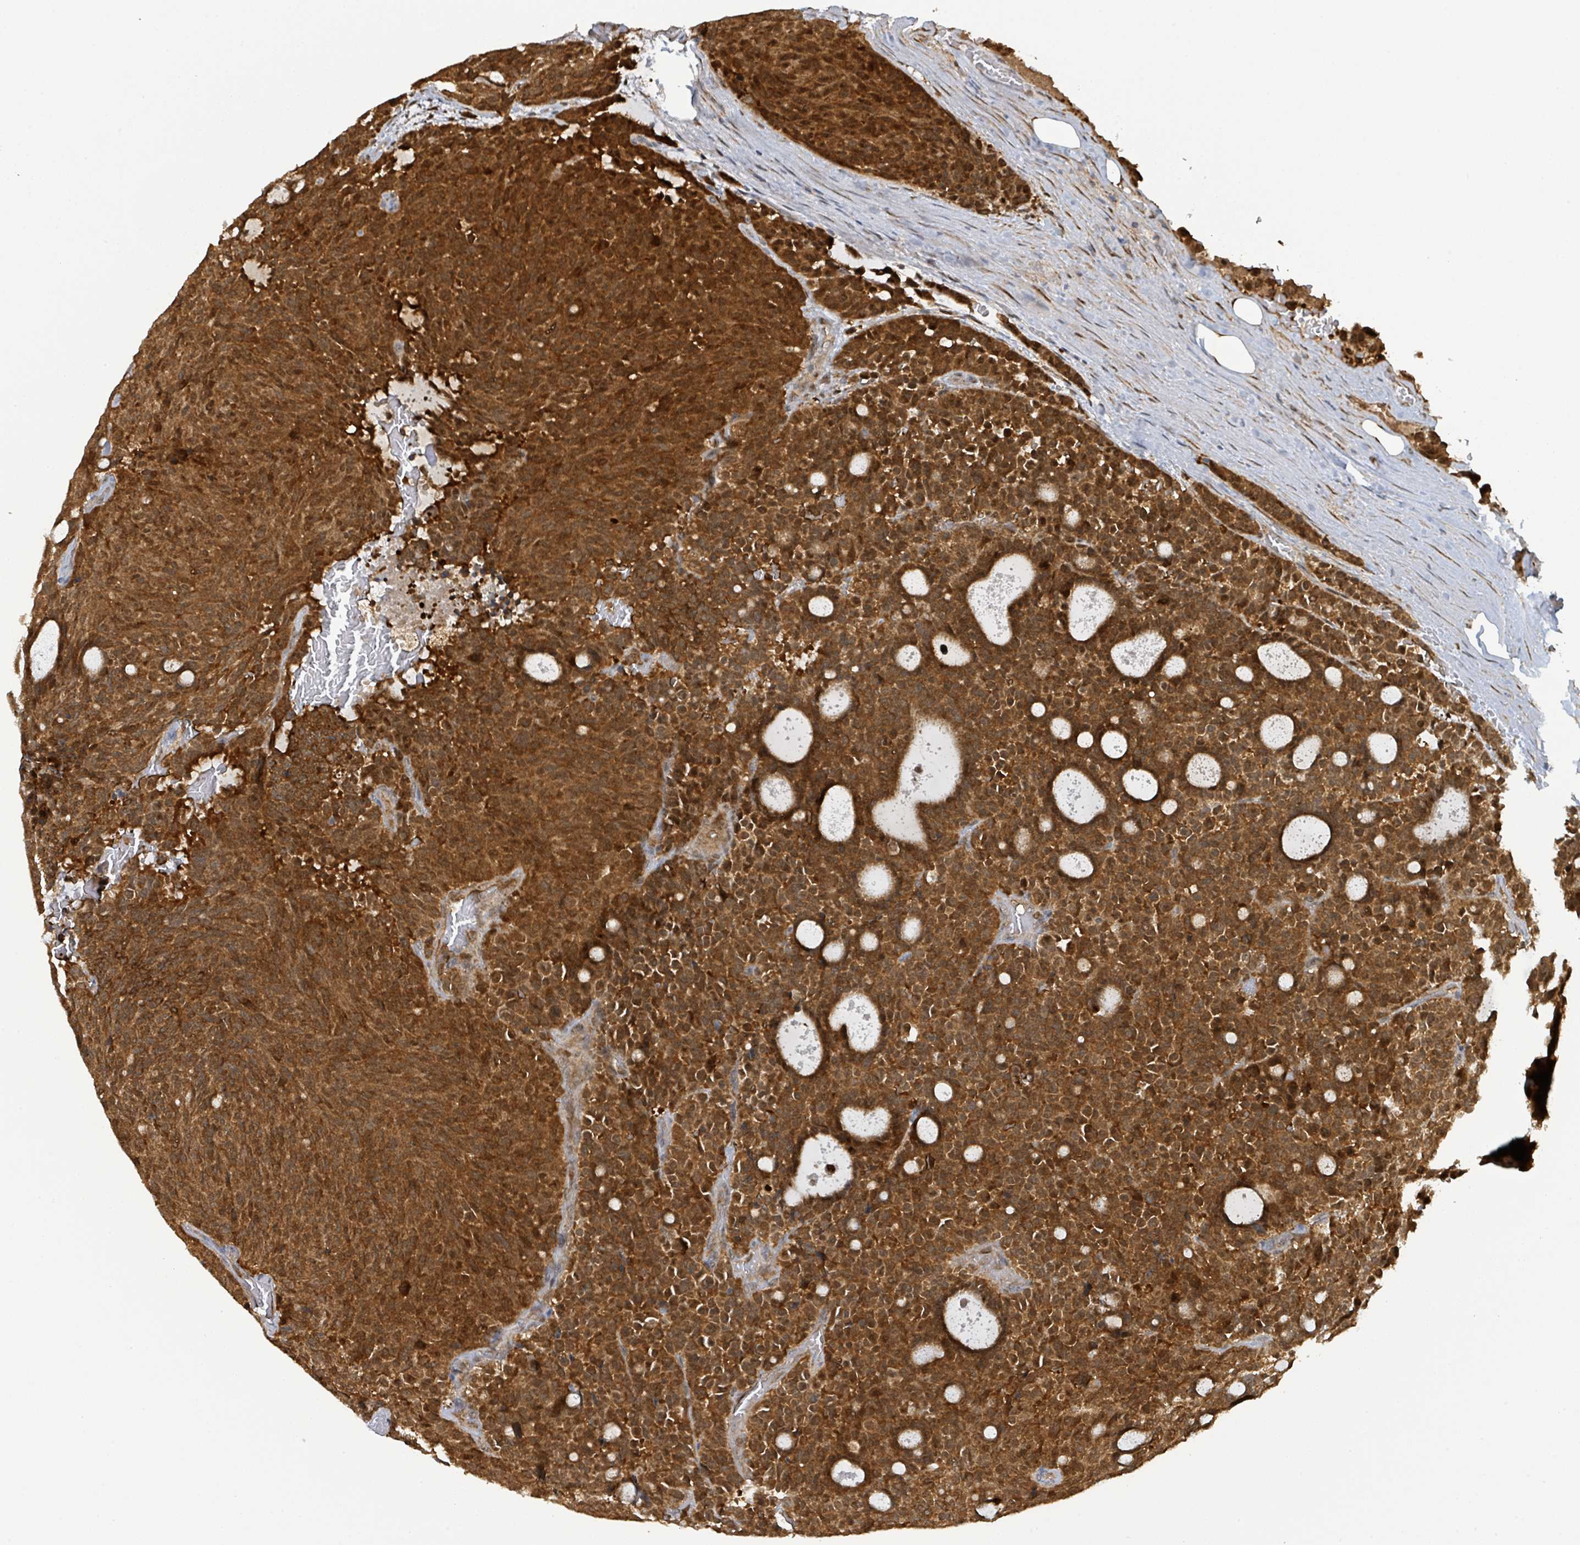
{"staining": {"intensity": "strong", "quantity": ">75%", "location": "cytoplasmic/membranous"}, "tissue": "carcinoid", "cell_type": "Tumor cells", "image_type": "cancer", "snomed": [{"axis": "morphology", "description": "Carcinoid, malignant, NOS"}, {"axis": "topography", "description": "Pancreas"}], "caption": "Protein staining of carcinoid (malignant) tissue exhibits strong cytoplasmic/membranous expression in about >75% of tumor cells. (brown staining indicates protein expression, while blue staining denotes nuclei).", "gene": "PSMB7", "patient": {"sex": "female", "age": 54}}